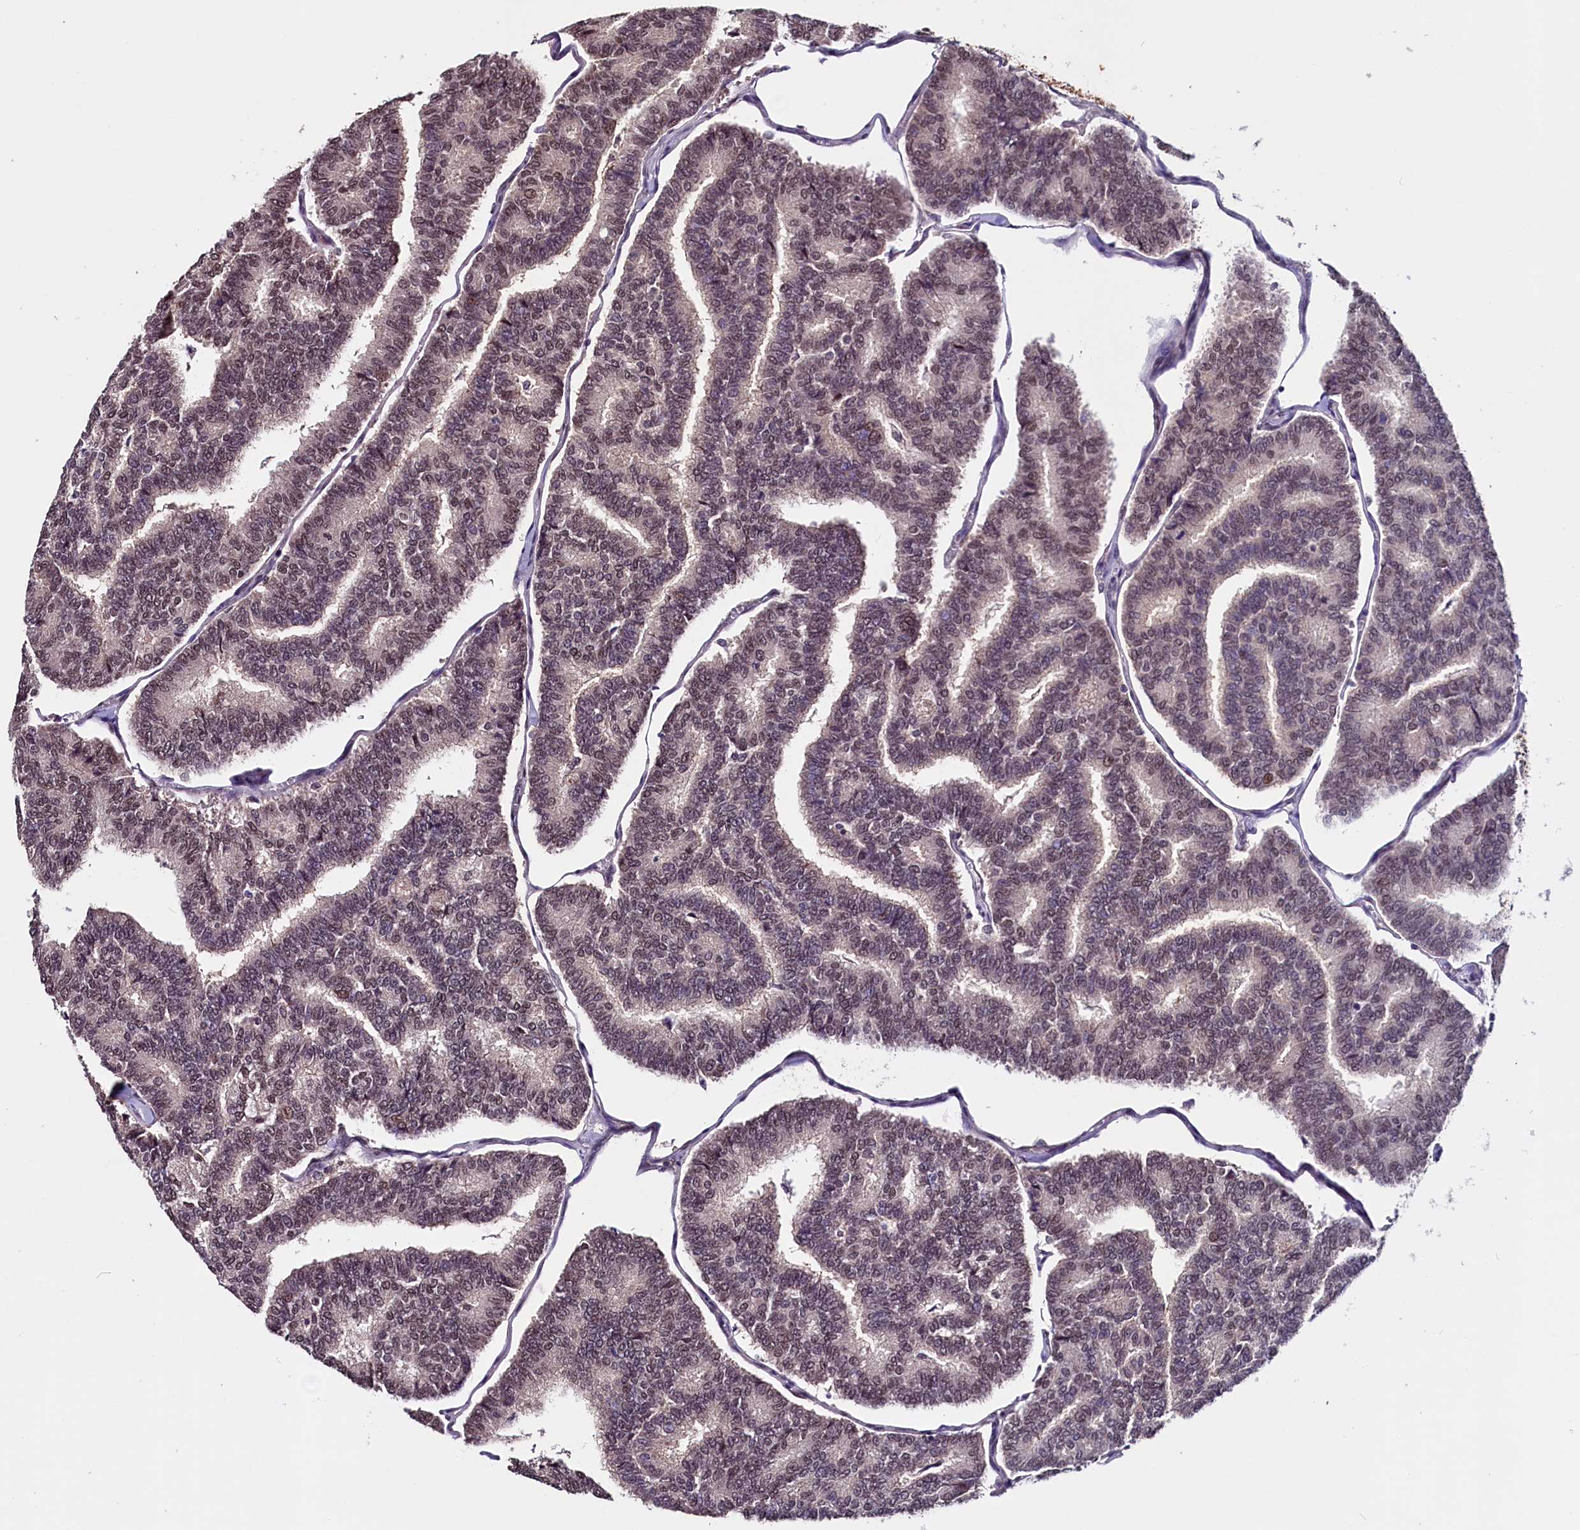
{"staining": {"intensity": "weak", "quantity": "25%-75%", "location": "nuclear"}, "tissue": "thyroid cancer", "cell_type": "Tumor cells", "image_type": "cancer", "snomed": [{"axis": "morphology", "description": "Papillary adenocarcinoma, NOS"}, {"axis": "topography", "description": "Thyroid gland"}], "caption": "Protein expression analysis of human thyroid papillary adenocarcinoma reveals weak nuclear expression in about 25%-75% of tumor cells.", "gene": "RNMT", "patient": {"sex": "female", "age": 35}}